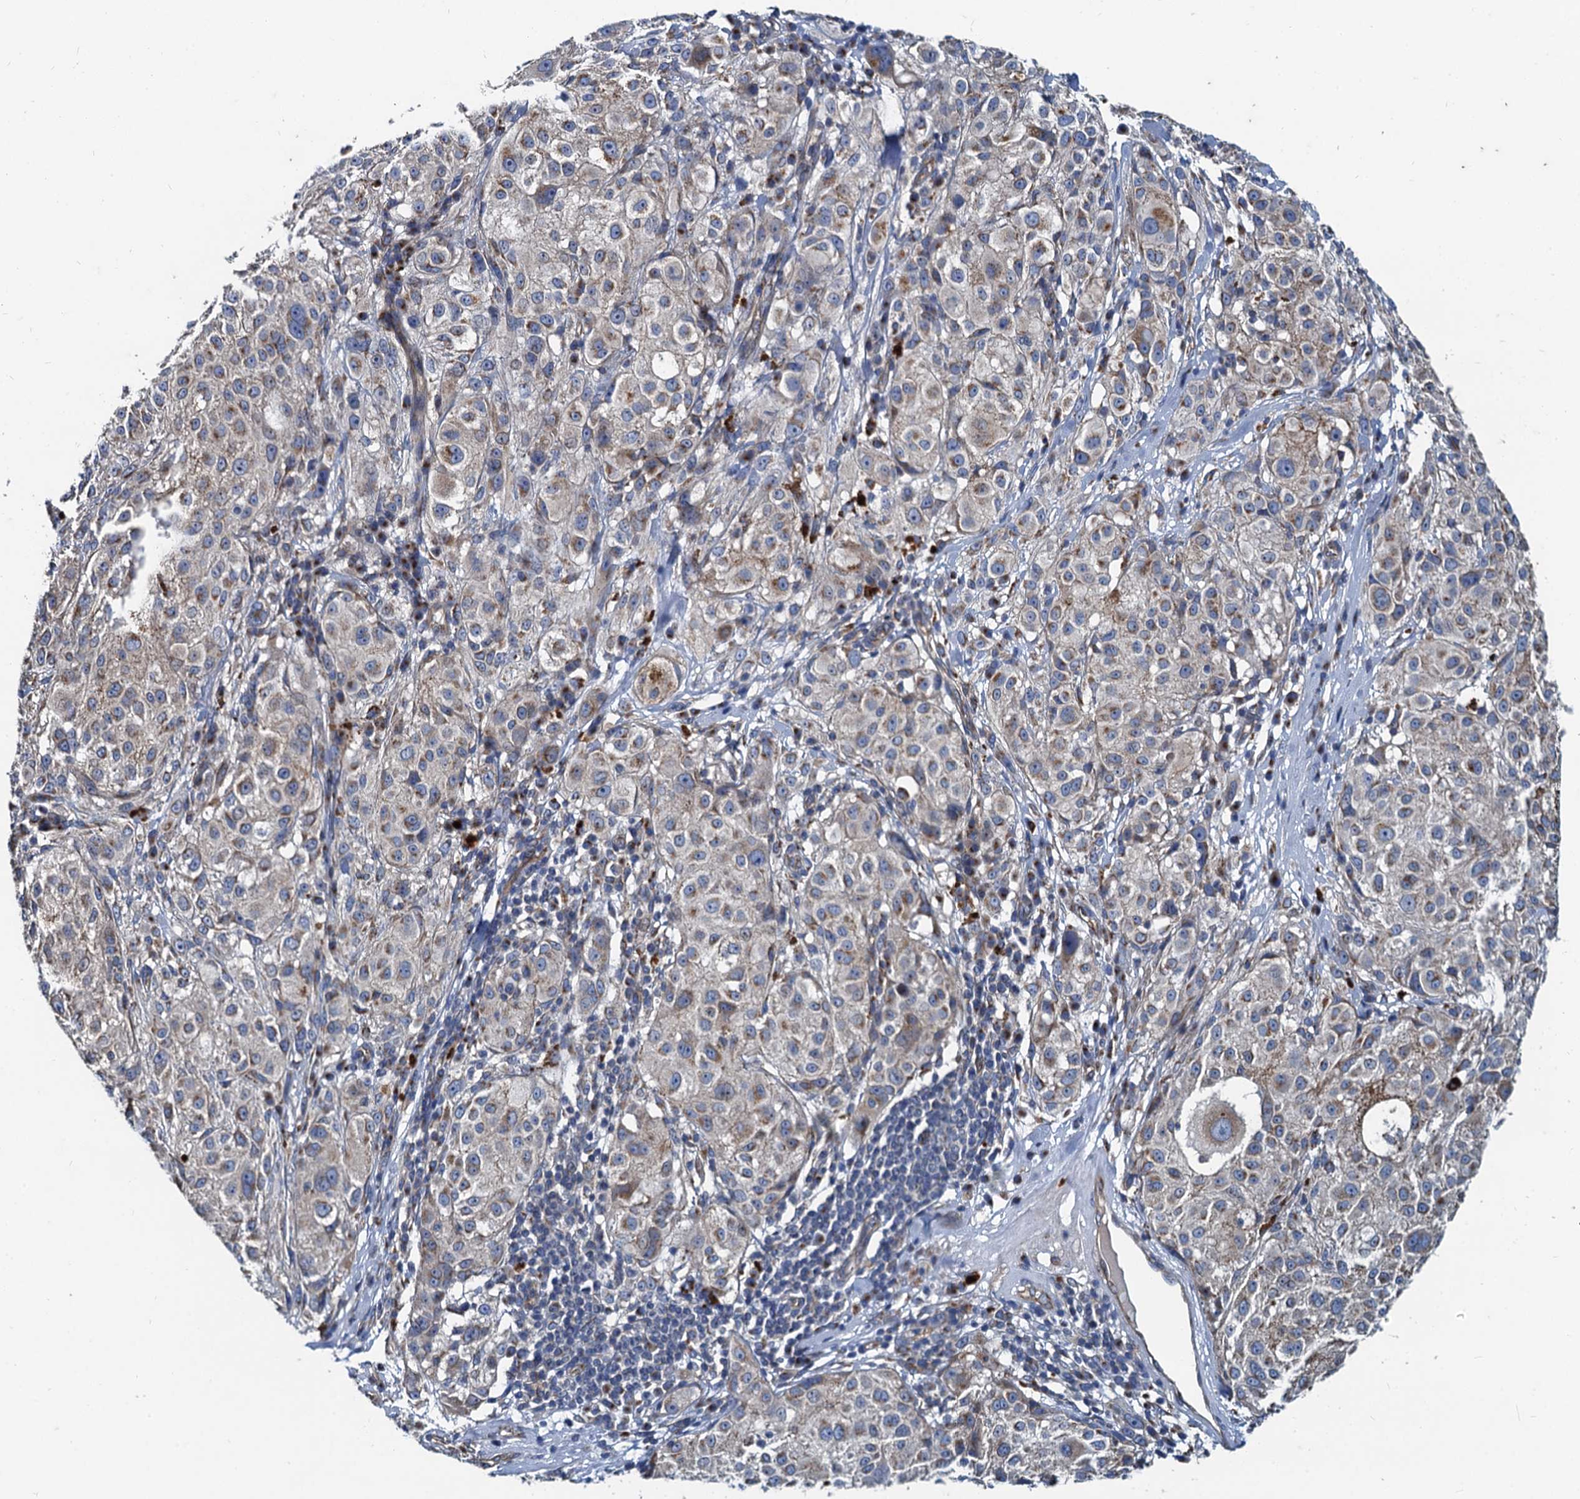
{"staining": {"intensity": "weak", "quantity": ">75%", "location": "cytoplasmic/membranous"}, "tissue": "melanoma", "cell_type": "Tumor cells", "image_type": "cancer", "snomed": [{"axis": "morphology", "description": "Necrosis, NOS"}, {"axis": "morphology", "description": "Malignant melanoma, NOS"}, {"axis": "topography", "description": "Skin"}], "caption": "About >75% of tumor cells in human malignant melanoma display weak cytoplasmic/membranous protein staining as visualized by brown immunohistochemical staining.", "gene": "NGRN", "patient": {"sex": "female", "age": 87}}